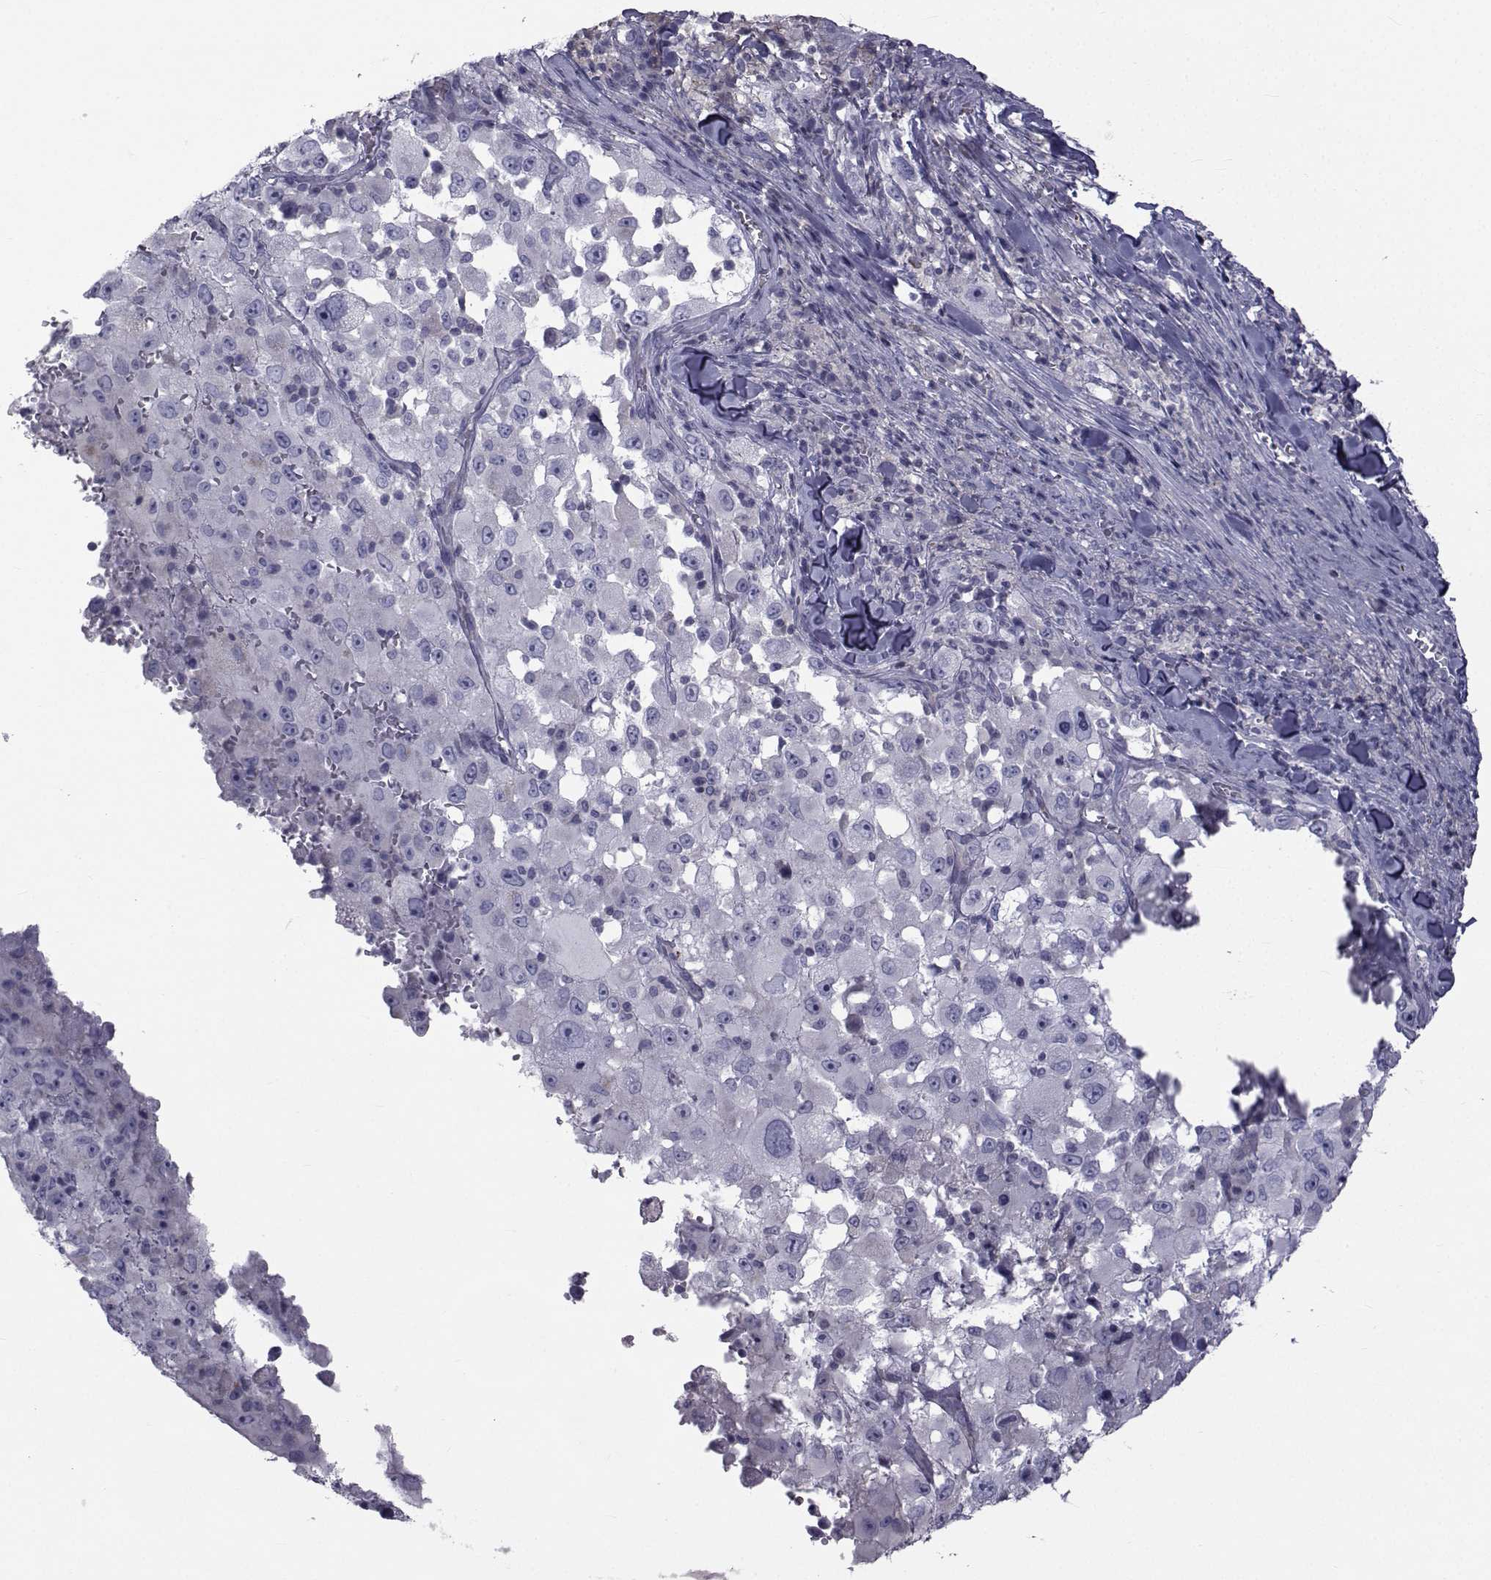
{"staining": {"intensity": "negative", "quantity": "none", "location": "none"}, "tissue": "melanoma", "cell_type": "Tumor cells", "image_type": "cancer", "snomed": [{"axis": "morphology", "description": "Malignant melanoma, Metastatic site"}, {"axis": "topography", "description": "Soft tissue"}], "caption": "Immunohistochemistry (IHC) micrograph of neoplastic tissue: human malignant melanoma (metastatic site) stained with DAB demonstrates no significant protein staining in tumor cells. (Stains: DAB (3,3'-diaminobenzidine) immunohistochemistry with hematoxylin counter stain, Microscopy: brightfield microscopy at high magnification).", "gene": "FDXR", "patient": {"sex": "male", "age": 50}}